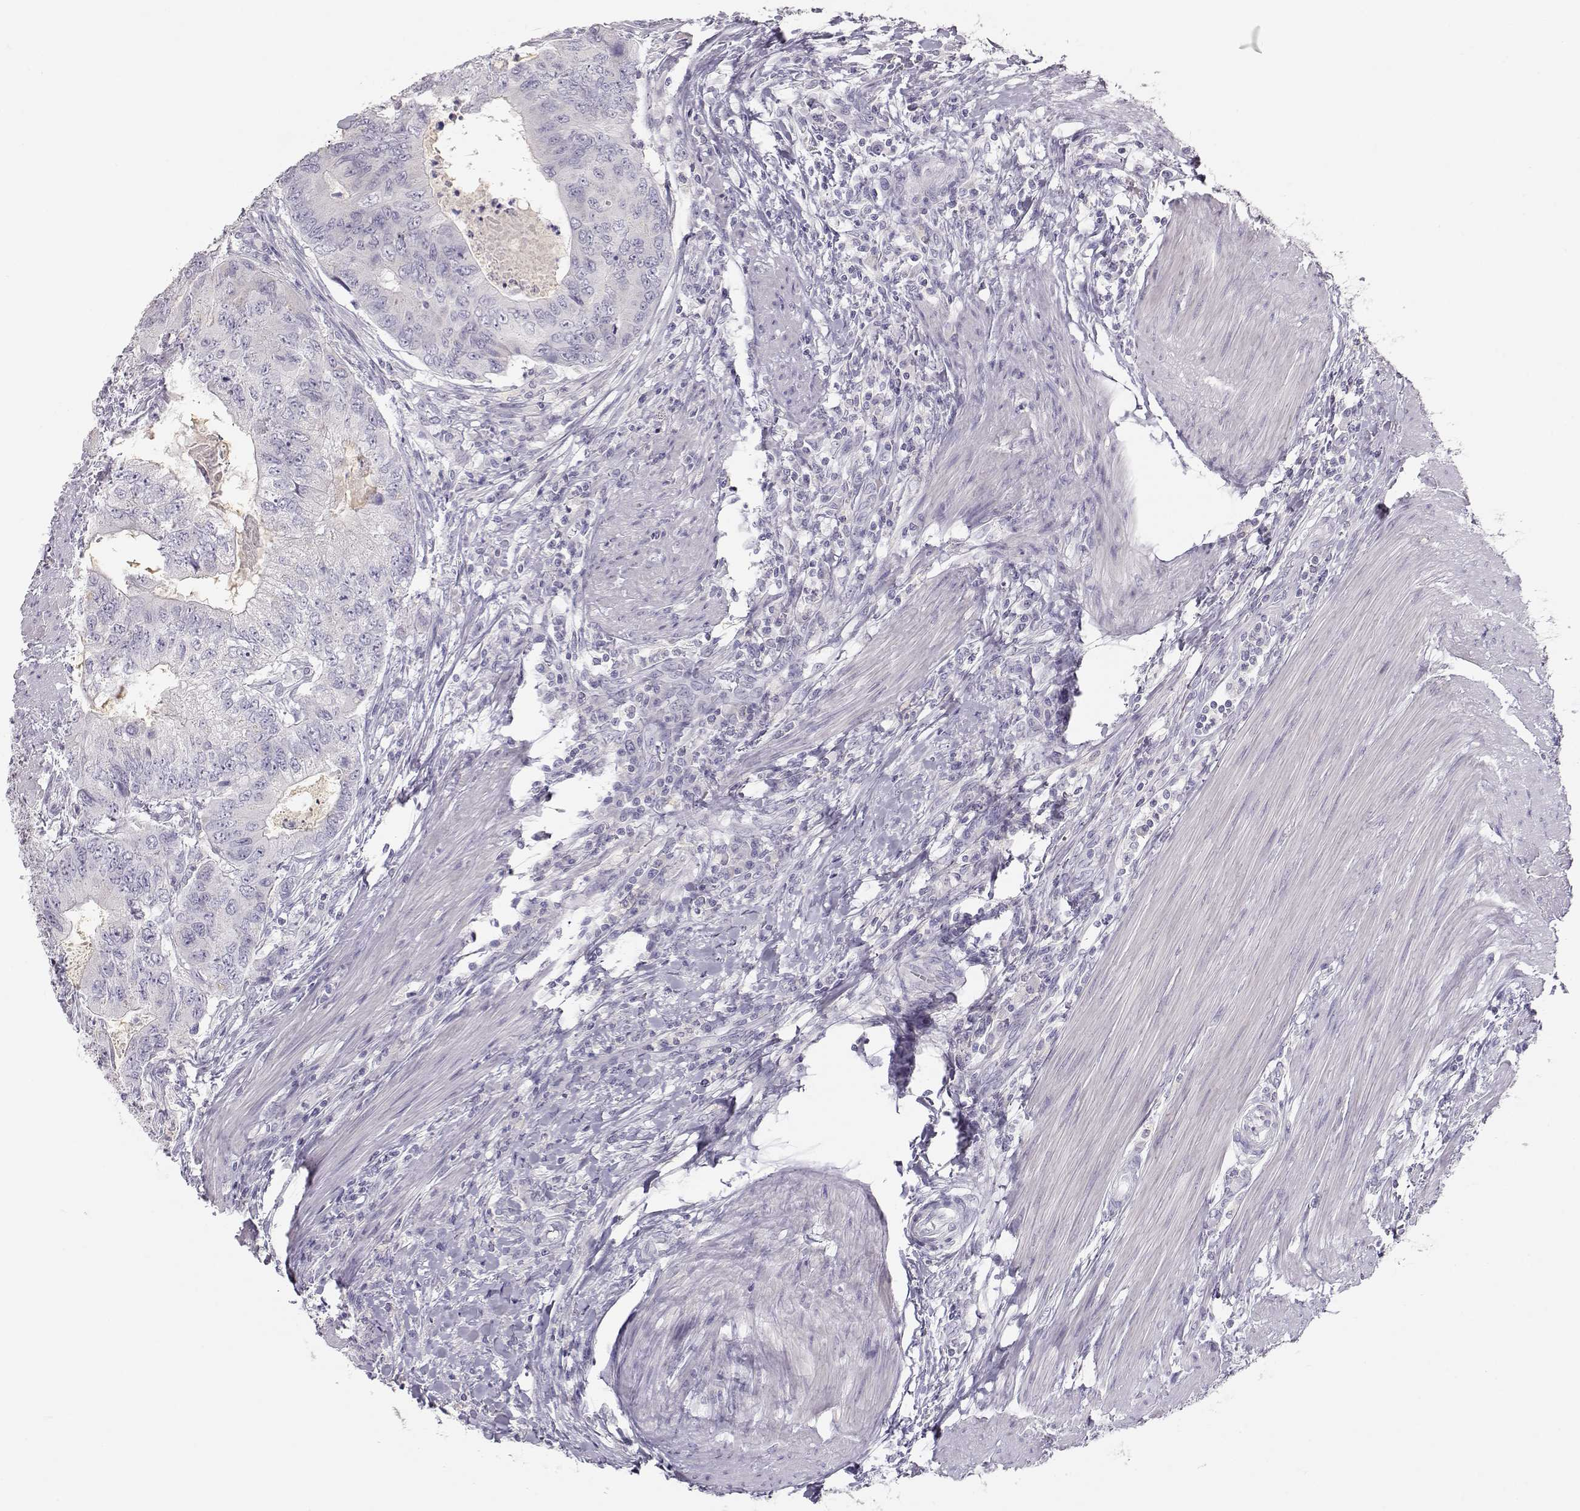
{"staining": {"intensity": "negative", "quantity": "none", "location": "none"}, "tissue": "colorectal cancer", "cell_type": "Tumor cells", "image_type": "cancer", "snomed": [{"axis": "morphology", "description": "Adenocarcinoma, NOS"}, {"axis": "topography", "description": "Colon"}], "caption": "Image shows no protein staining in tumor cells of colorectal adenocarcinoma tissue.", "gene": "LEPR", "patient": {"sex": "male", "age": 53}}